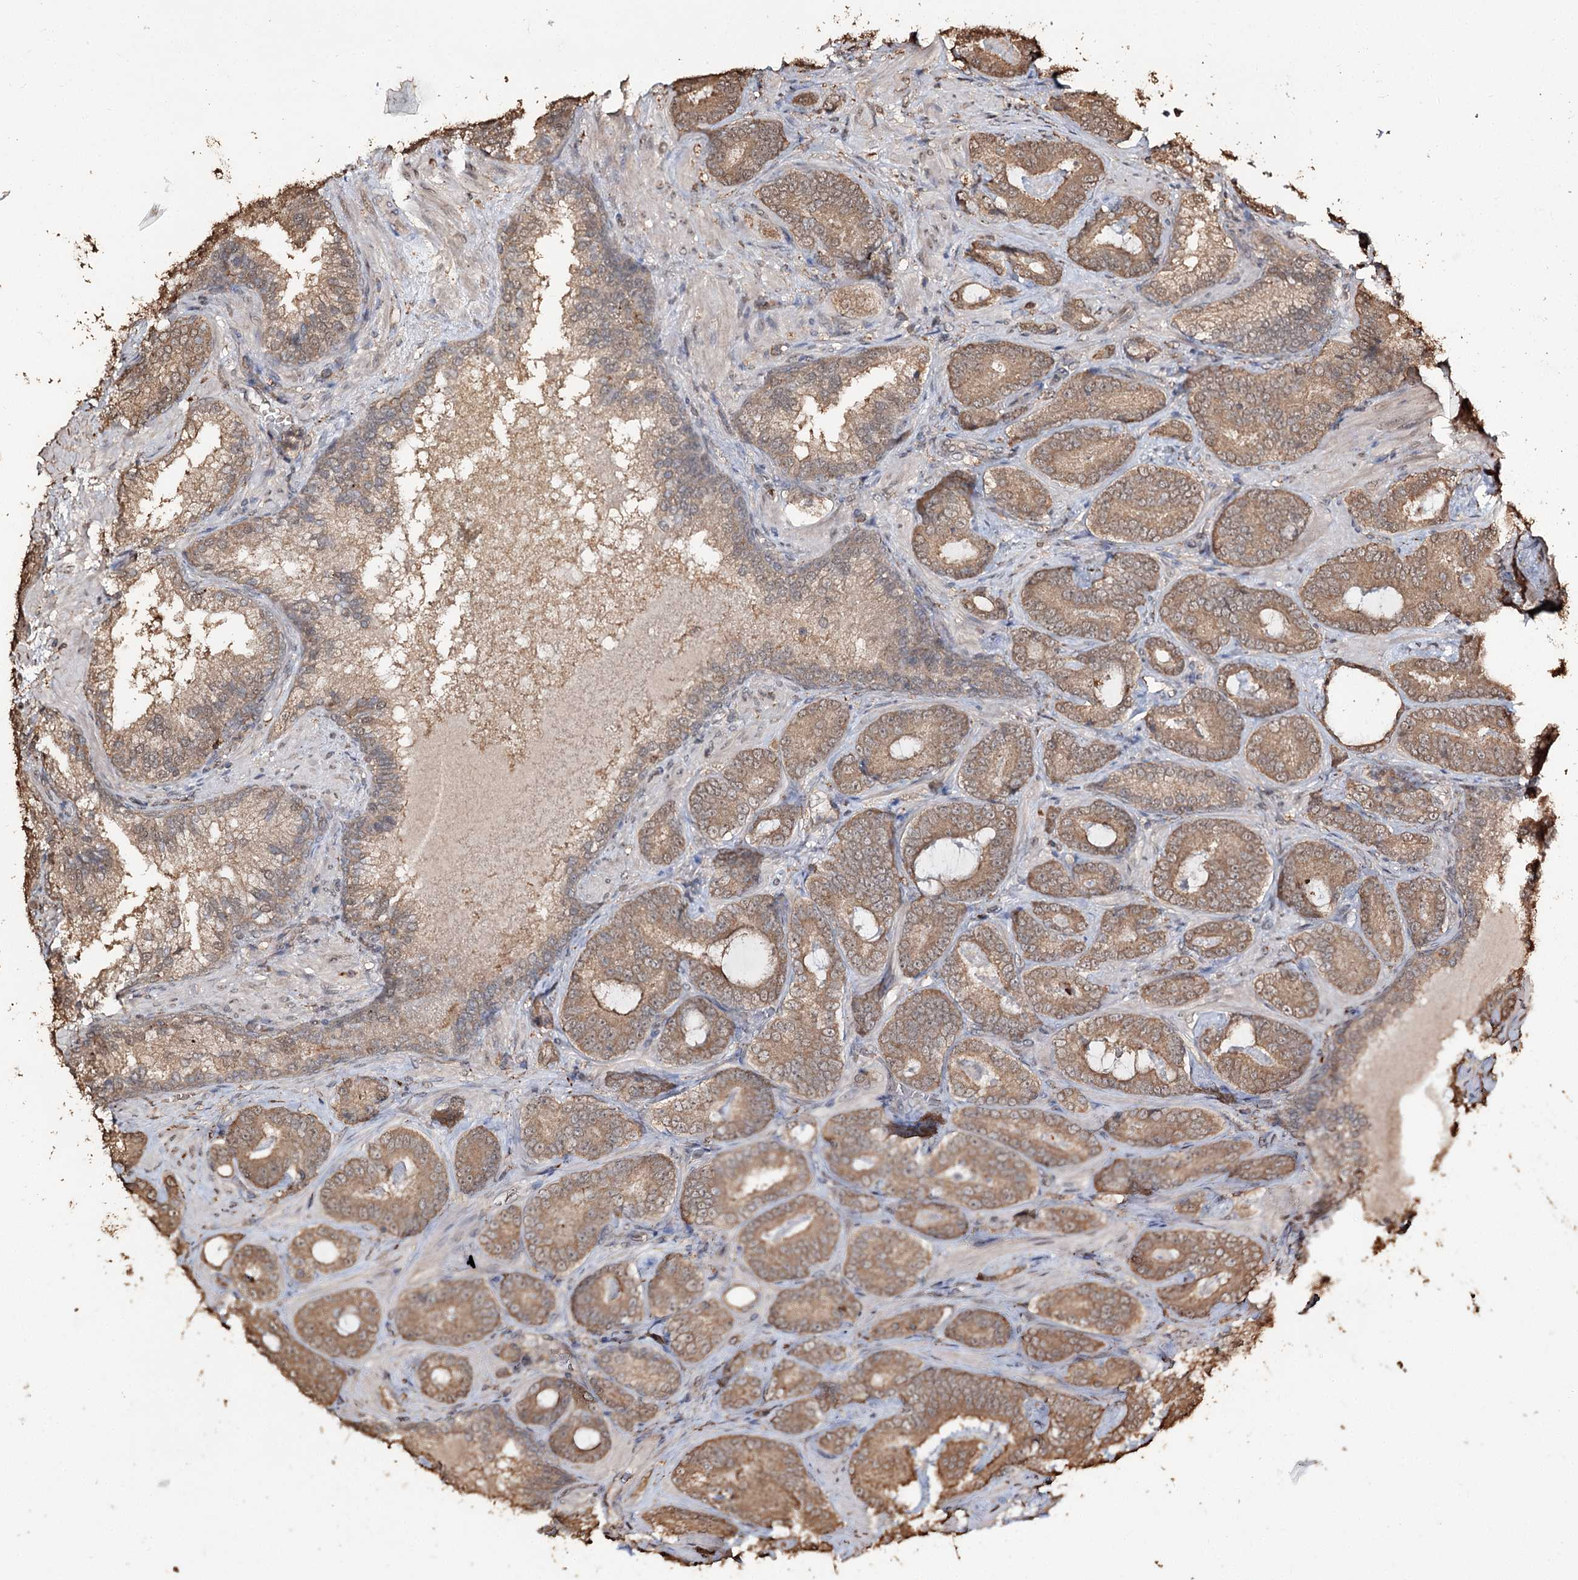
{"staining": {"intensity": "moderate", "quantity": ">75%", "location": "cytoplasmic/membranous"}, "tissue": "prostate cancer", "cell_type": "Tumor cells", "image_type": "cancer", "snomed": [{"axis": "morphology", "description": "Adenocarcinoma, Low grade"}, {"axis": "topography", "description": "Prostate"}], "caption": "An image of human prostate cancer (low-grade adenocarcinoma) stained for a protein reveals moderate cytoplasmic/membranous brown staining in tumor cells.", "gene": "PLCH1", "patient": {"sex": "male", "age": 60}}